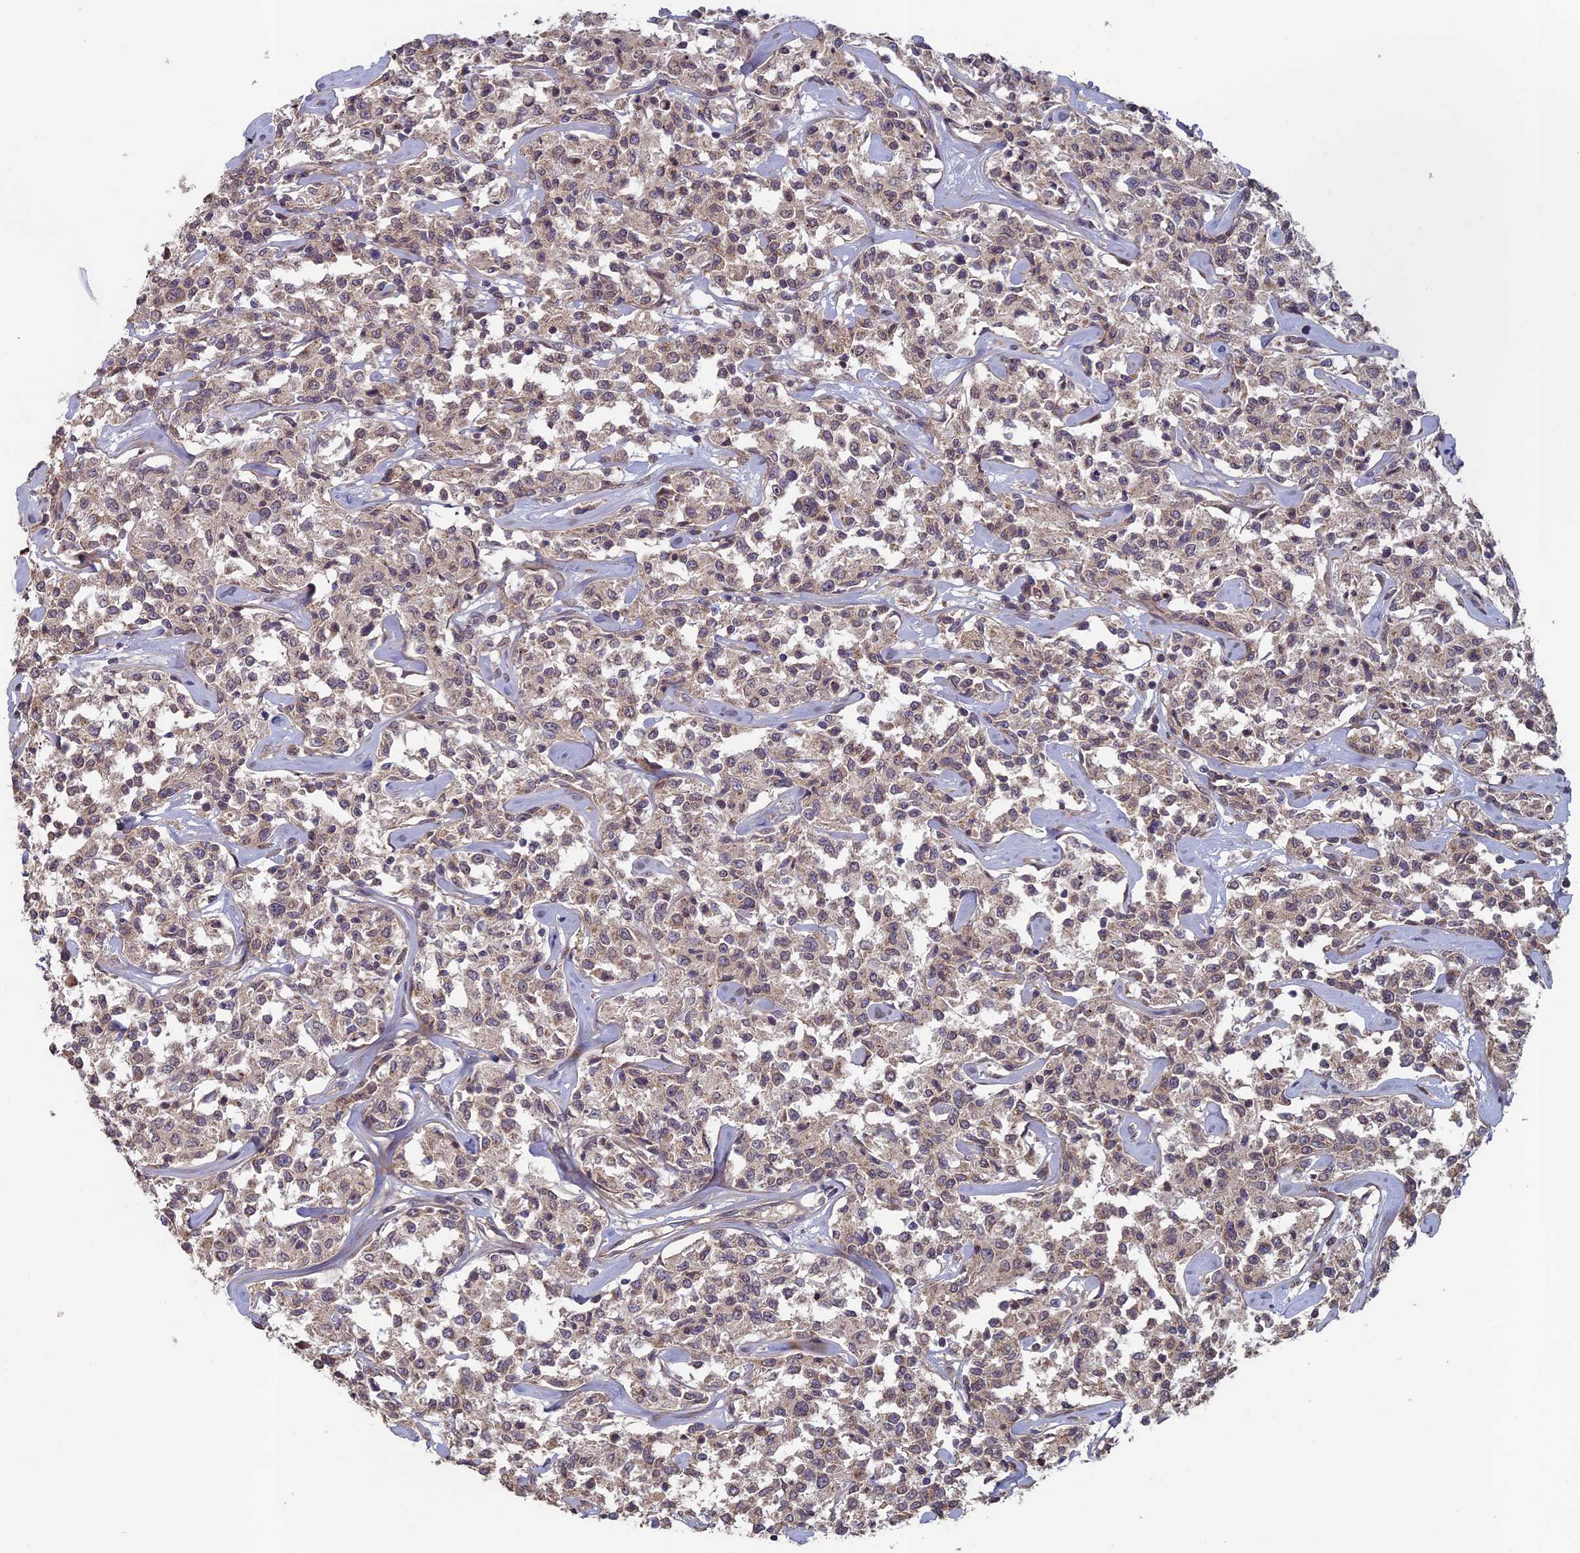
{"staining": {"intensity": "weak", "quantity": "25%-75%", "location": "cytoplasmic/membranous,nuclear"}, "tissue": "lymphoma", "cell_type": "Tumor cells", "image_type": "cancer", "snomed": [{"axis": "morphology", "description": "Malignant lymphoma, non-Hodgkin's type, Low grade"}, {"axis": "topography", "description": "Small intestine"}], "caption": "Low-grade malignant lymphoma, non-Hodgkin's type stained with immunohistochemistry displays weak cytoplasmic/membranous and nuclear positivity in approximately 25%-75% of tumor cells.", "gene": "RCCD1", "patient": {"sex": "female", "age": 59}}